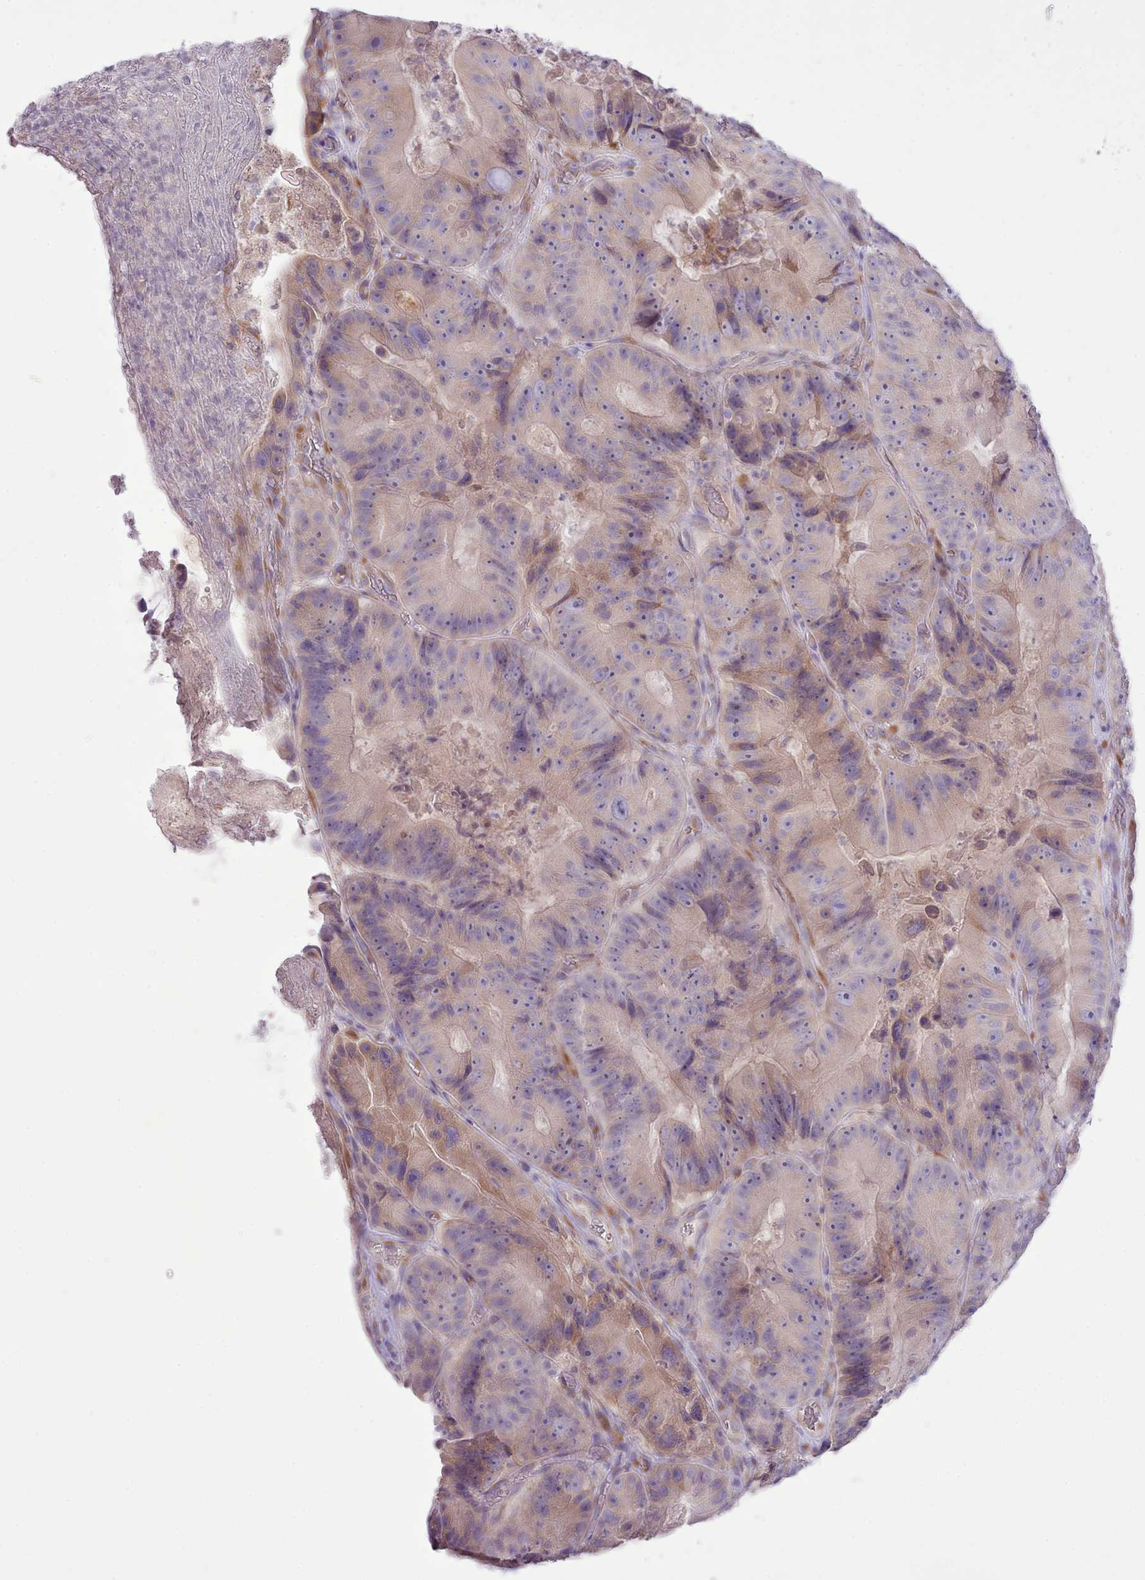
{"staining": {"intensity": "weak", "quantity": "25%-75%", "location": "cytoplasmic/membranous"}, "tissue": "colorectal cancer", "cell_type": "Tumor cells", "image_type": "cancer", "snomed": [{"axis": "morphology", "description": "Adenocarcinoma, NOS"}, {"axis": "topography", "description": "Colon"}], "caption": "Weak cytoplasmic/membranous positivity is identified in approximately 25%-75% of tumor cells in adenocarcinoma (colorectal).", "gene": "CCL1", "patient": {"sex": "female", "age": 86}}